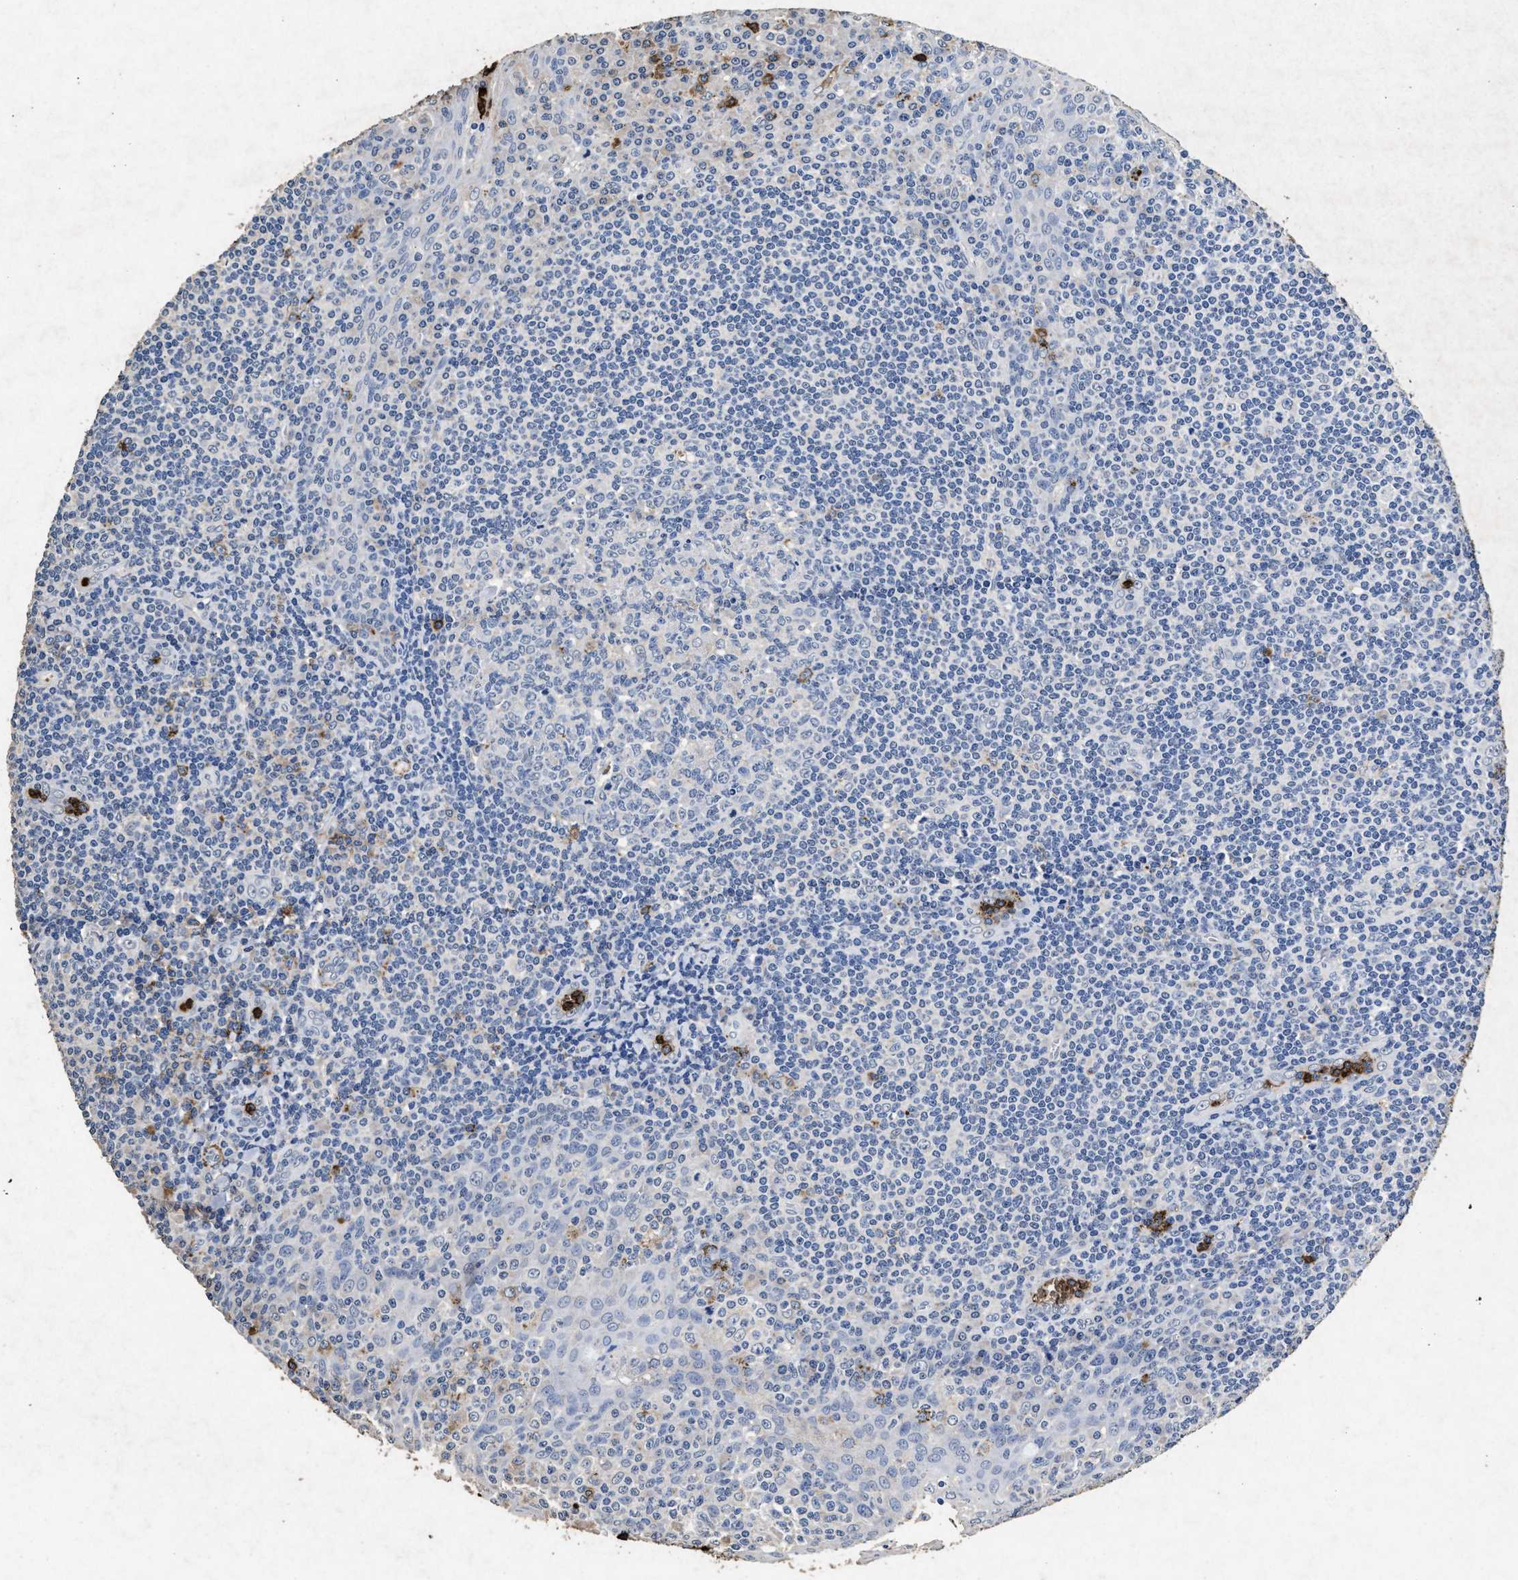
{"staining": {"intensity": "negative", "quantity": "none", "location": "none"}, "tissue": "tonsil", "cell_type": "Germinal center cells", "image_type": "normal", "snomed": [{"axis": "morphology", "description": "Normal tissue, NOS"}, {"axis": "topography", "description": "Tonsil"}], "caption": "The histopathology image shows no staining of germinal center cells in unremarkable tonsil.", "gene": "LTB4R2", "patient": {"sex": "male", "age": 31}}